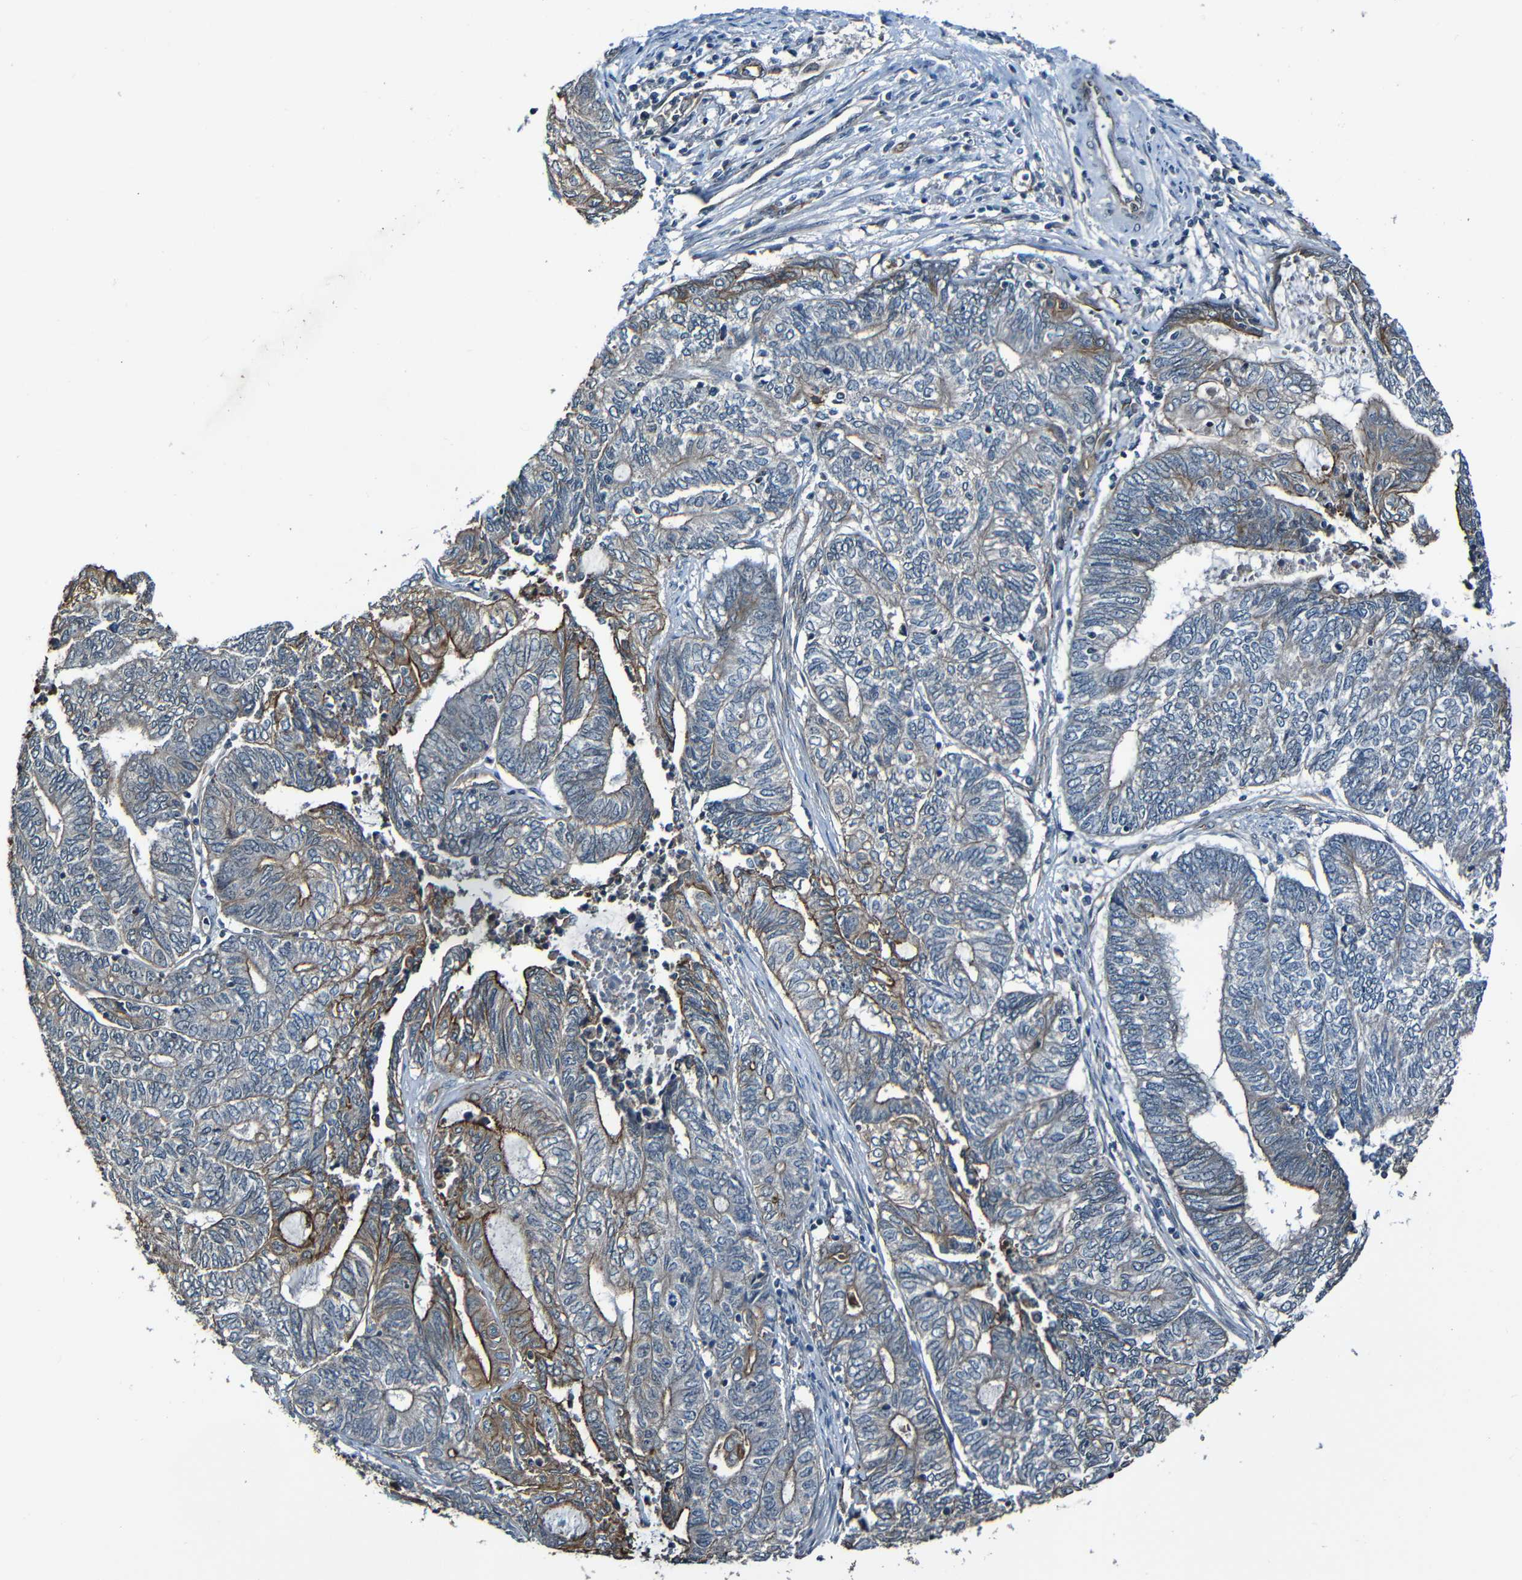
{"staining": {"intensity": "moderate", "quantity": "<25%", "location": "cytoplasmic/membranous"}, "tissue": "endometrial cancer", "cell_type": "Tumor cells", "image_type": "cancer", "snomed": [{"axis": "morphology", "description": "Adenocarcinoma, NOS"}, {"axis": "topography", "description": "Uterus"}, {"axis": "topography", "description": "Endometrium"}], "caption": "This is a photomicrograph of IHC staining of endometrial adenocarcinoma, which shows moderate staining in the cytoplasmic/membranous of tumor cells.", "gene": "LGR5", "patient": {"sex": "female", "age": 70}}